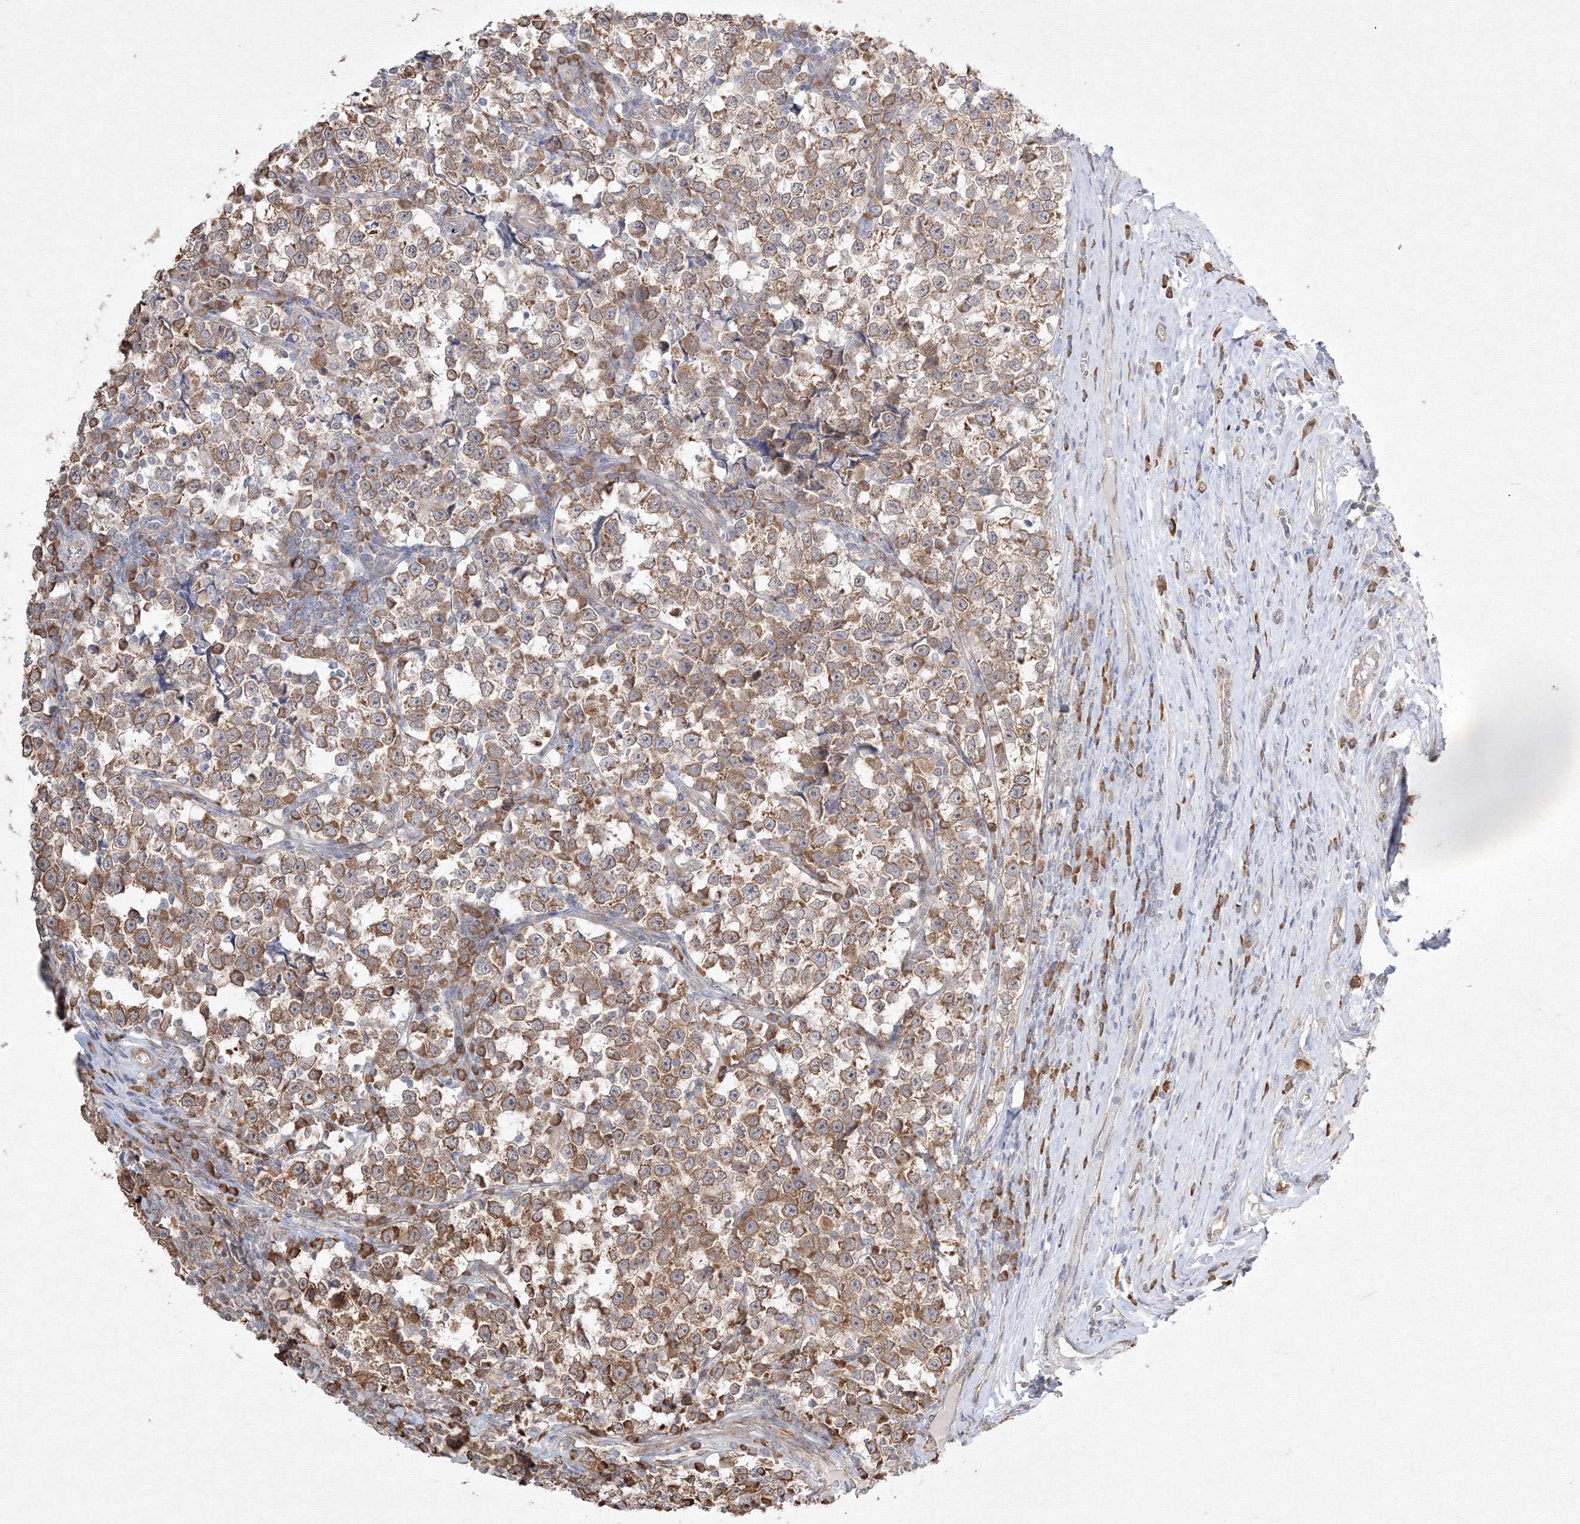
{"staining": {"intensity": "moderate", "quantity": ">75%", "location": "cytoplasmic/membranous"}, "tissue": "testis cancer", "cell_type": "Tumor cells", "image_type": "cancer", "snomed": [{"axis": "morphology", "description": "Normal tissue, NOS"}, {"axis": "morphology", "description": "Seminoma, NOS"}, {"axis": "topography", "description": "Testis"}], "caption": "Testis cancer (seminoma) stained with IHC displays moderate cytoplasmic/membranous positivity in about >75% of tumor cells.", "gene": "FBXL8", "patient": {"sex": "male", "age": 43}}